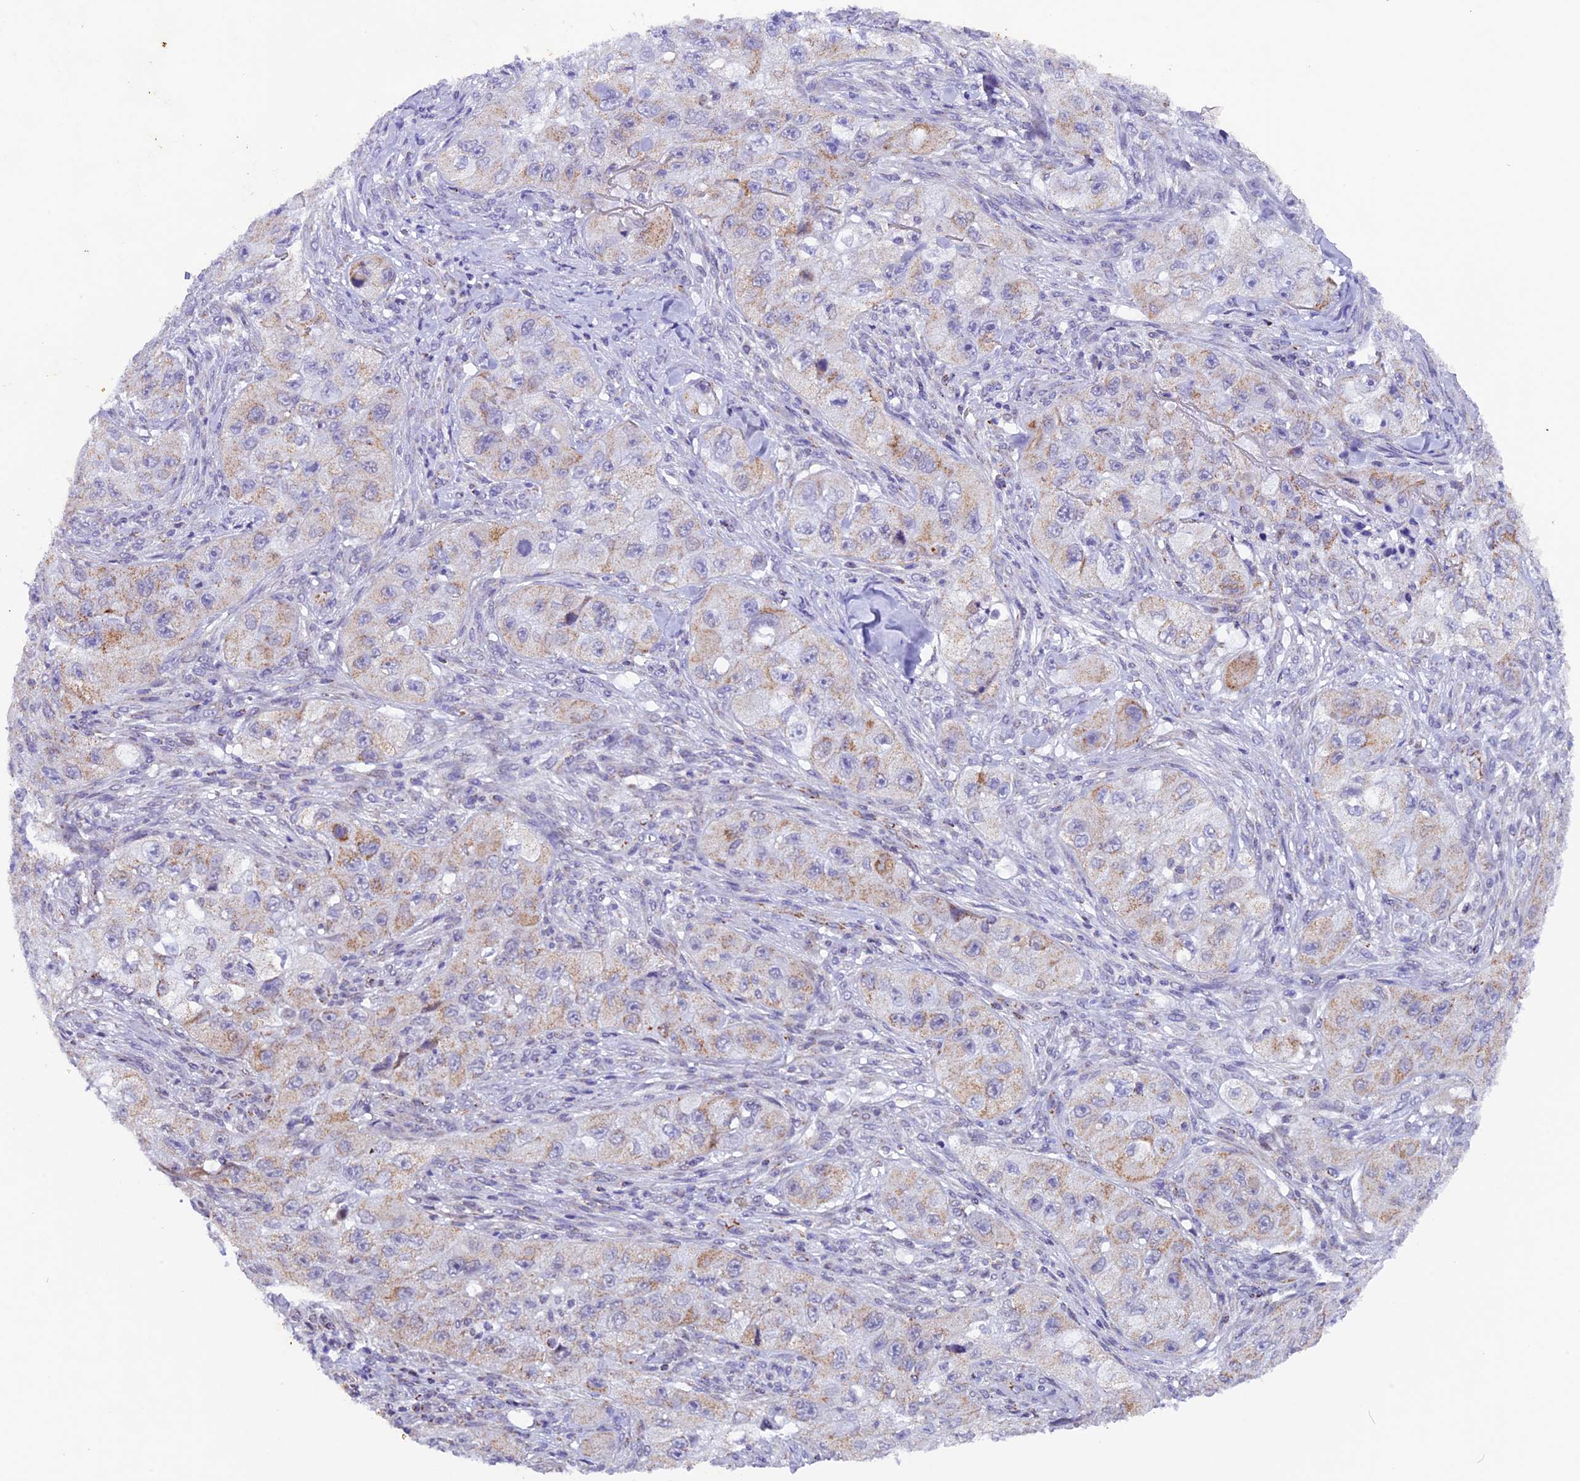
{"staining": {"intensity": "weak", "quantity": "25%-75%", "location": "cytoplasmic/membranous"}, "tissue": "skin cancer", "cell_type": "Tumor cells", "image_type": "cancer", "snomed": [{"axis": "morphology", "description": "Squamous cell carcinoma, NOS"}, {"axis": "topography", "description": "Skin"}, {"axis": "topography", "description": "Subcutis"}], "caption": "This histopathology image displays skin cancer stained with IHC to label a protein in brown. The cytoplasmic/membranous of tumor cells show weak positivity for the protein. Nuclei are counter-stained blue.", "gene": "TFAM", "patient": {"sex": "male", "age": 73}}